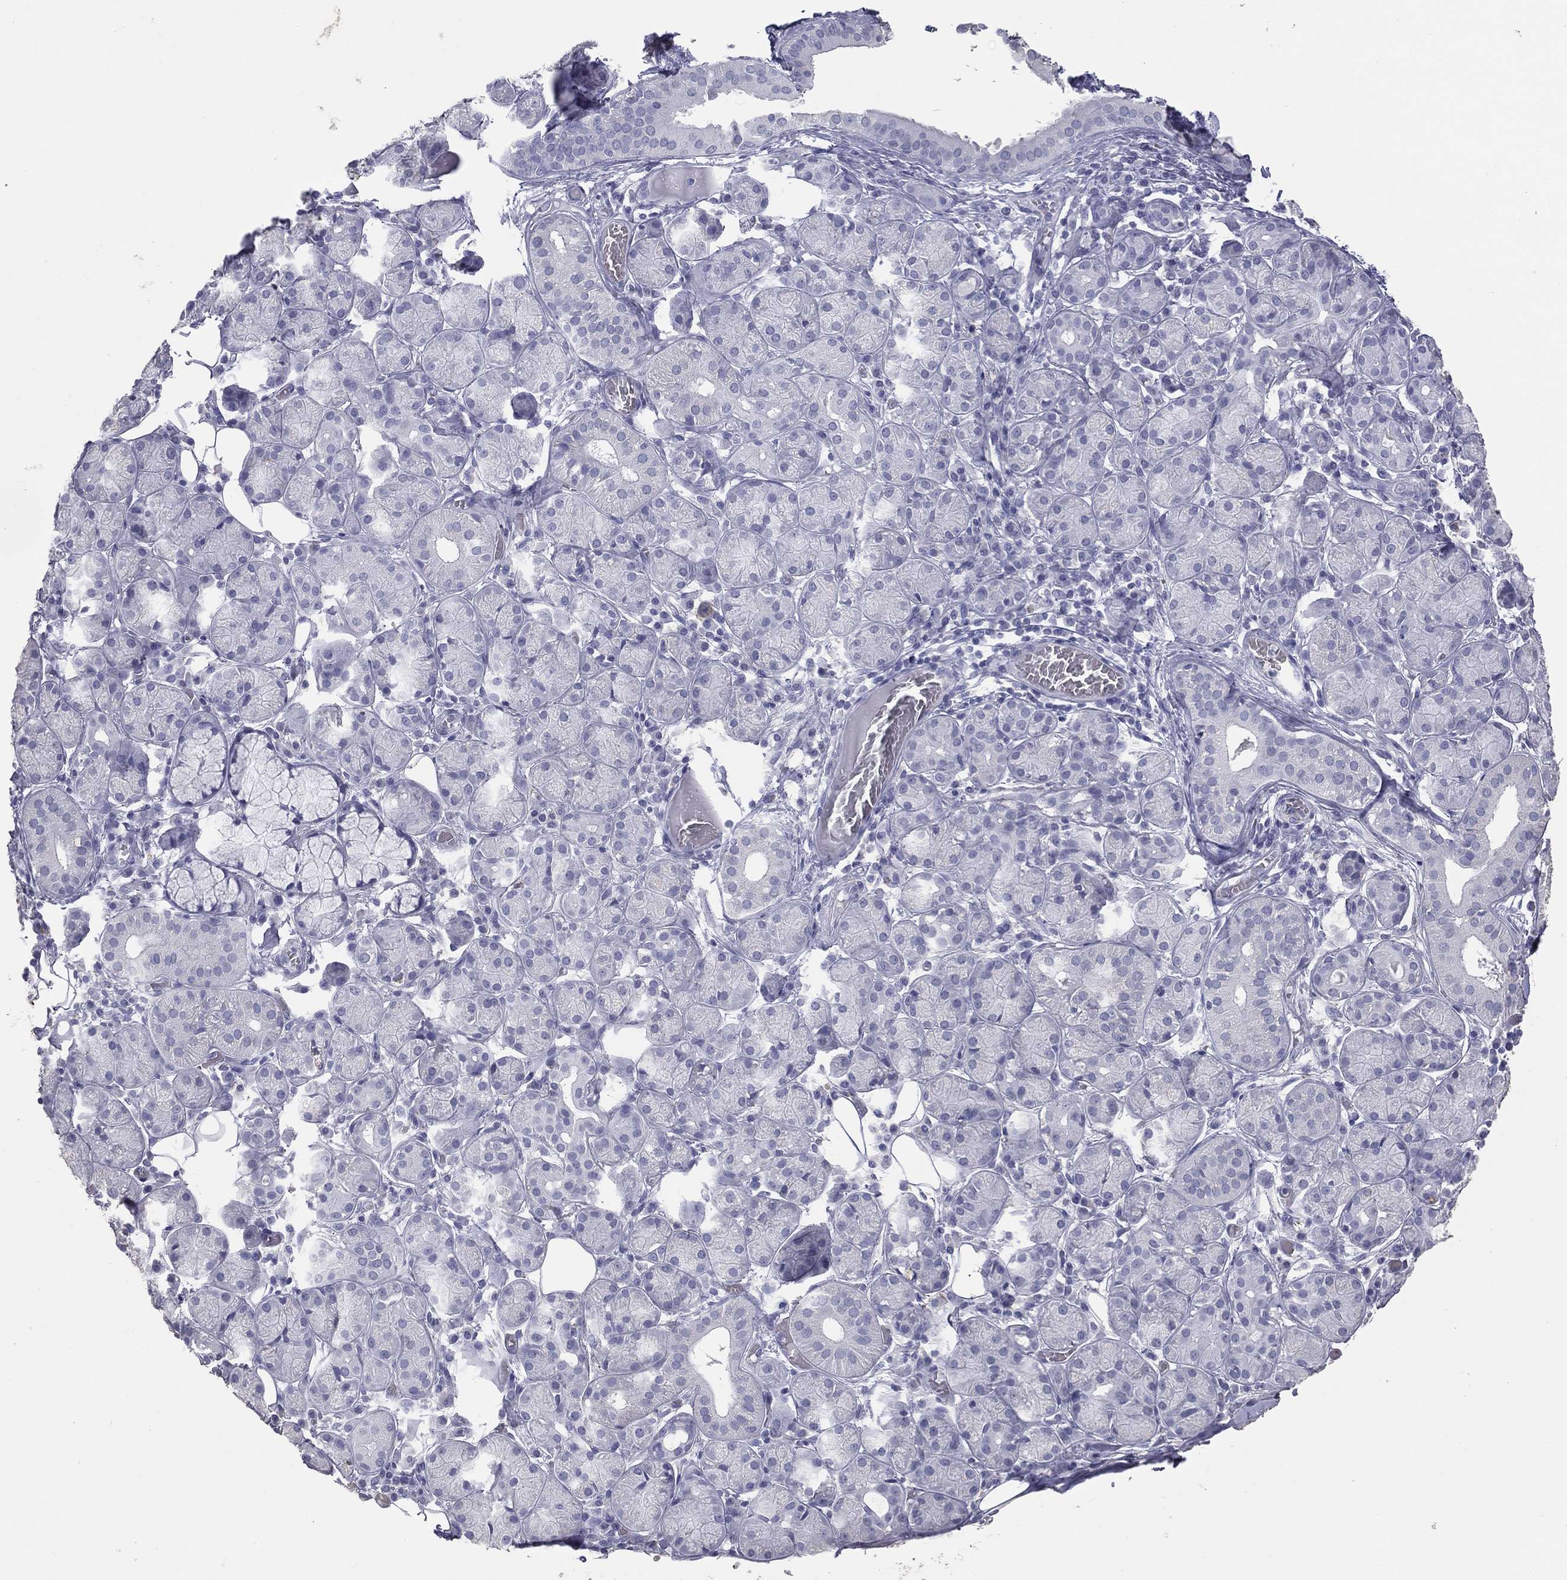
{"staining": {"intensity": "negative", "quantity": "none", "location": "none"}, "tissue": "salivary gland", "cell_type": "Glandular cells", "image_type": "normal", "snomed": [{"axis": "morphology", "description": "Normal tissue, NOS"}, {"axis": "topography", "description": "Salivary gland"}], "caption": "High power microscopy photomicrograph of an IHC micrograph of benign salivary gland, revealing no significant staining in glandular cells. (DAB IHC, high magnification).", "gene": "ESX1", "patient": {"sex": "male", "age": 71}}